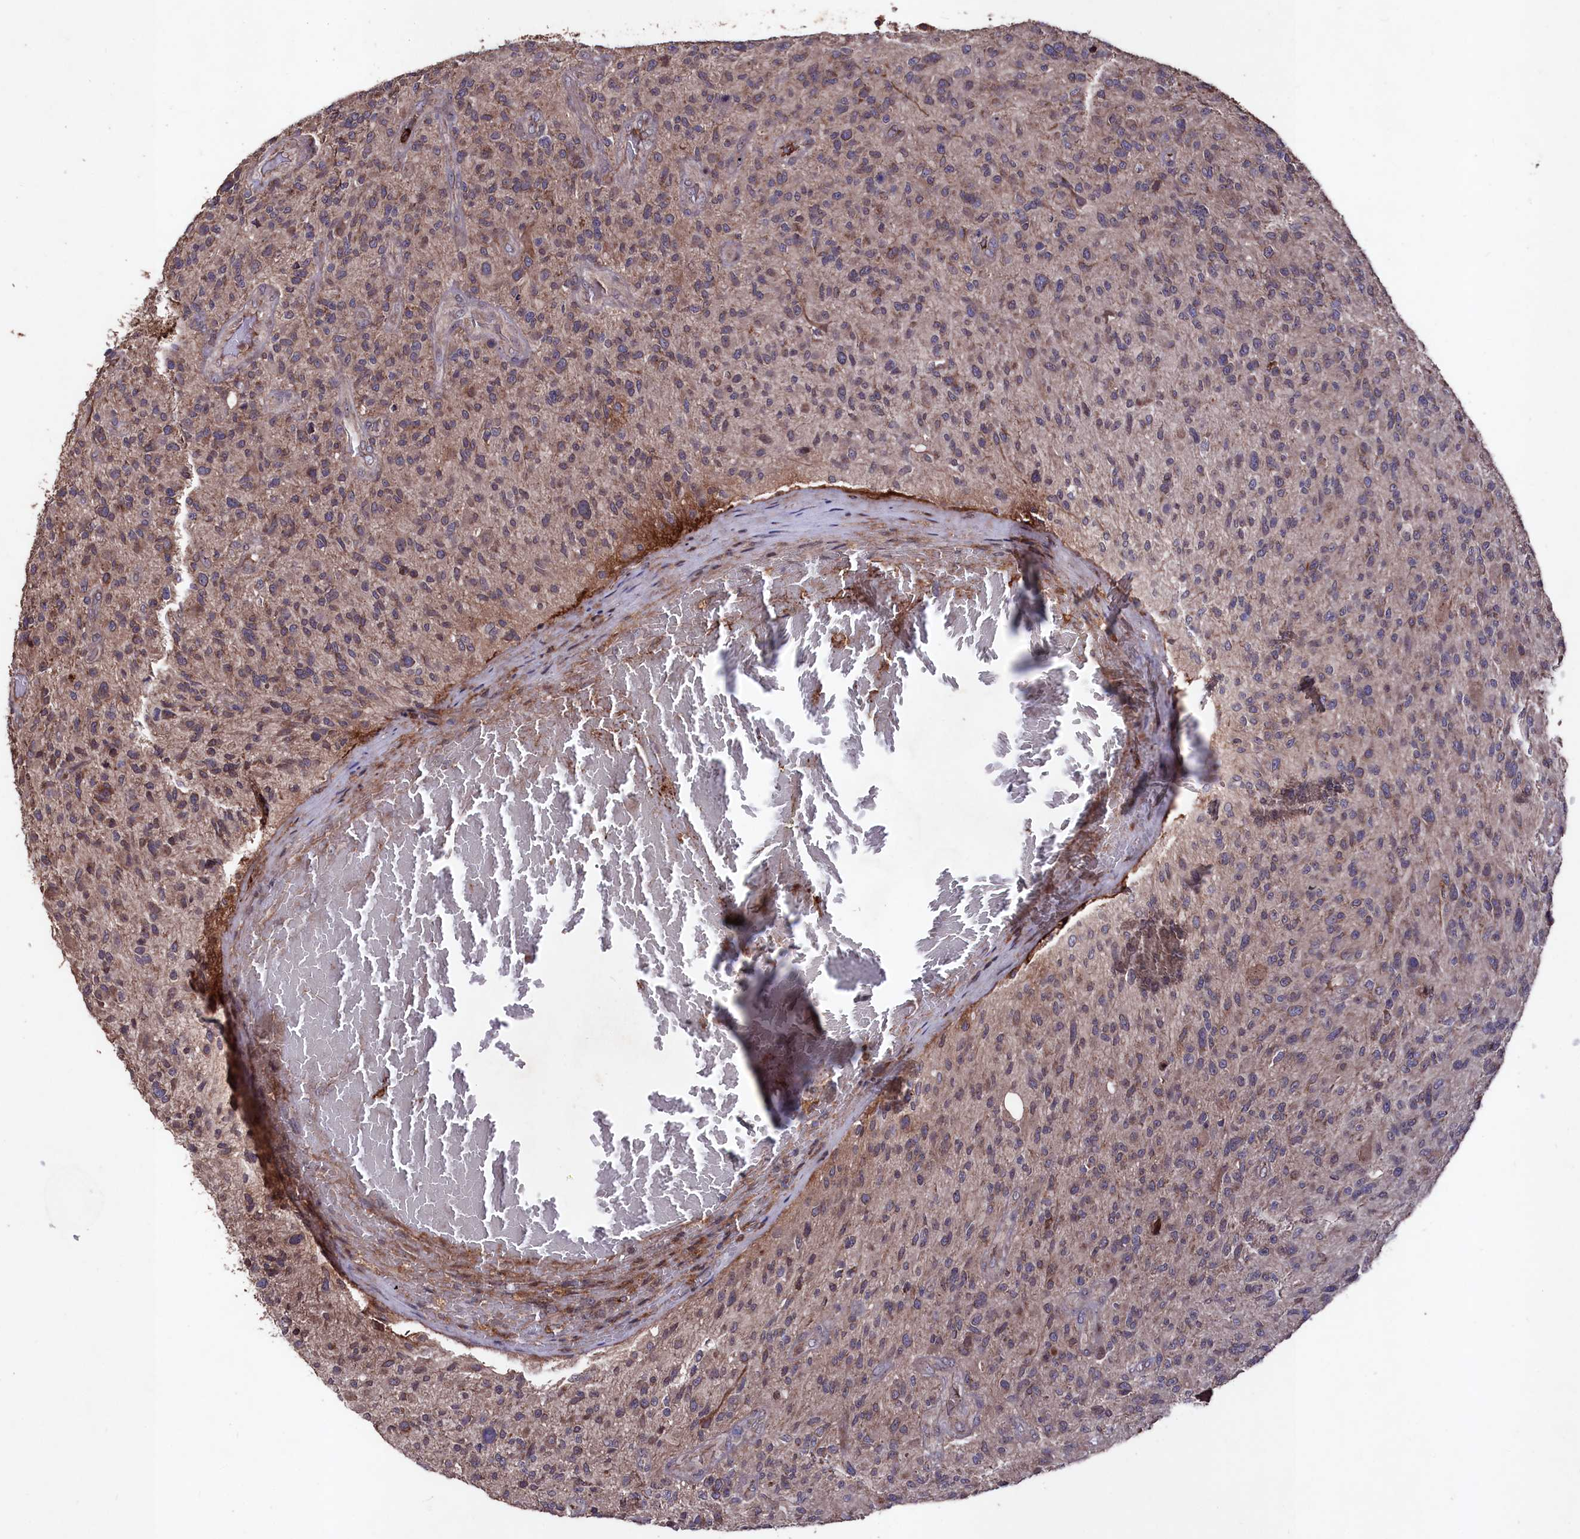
{"staining": {"intensity": "weak", "quantity": "<25%", "location": "cytoplasmic/membranous"}, "tissue": "glioma", "cell_type": "Tumor cells", "image_type": "cancer", "snomed": [{"axis": "morphology", "description": "Glioma, malignant, High grade"}, {"axis": "topography", "description": "Brain"}], "caption": "High power microscopy image of an IHC image of glioma, revealing no significant positivity in tumor cells.", "gene": "MYO1H", "patient": {"sex": "male", "age": 47}}